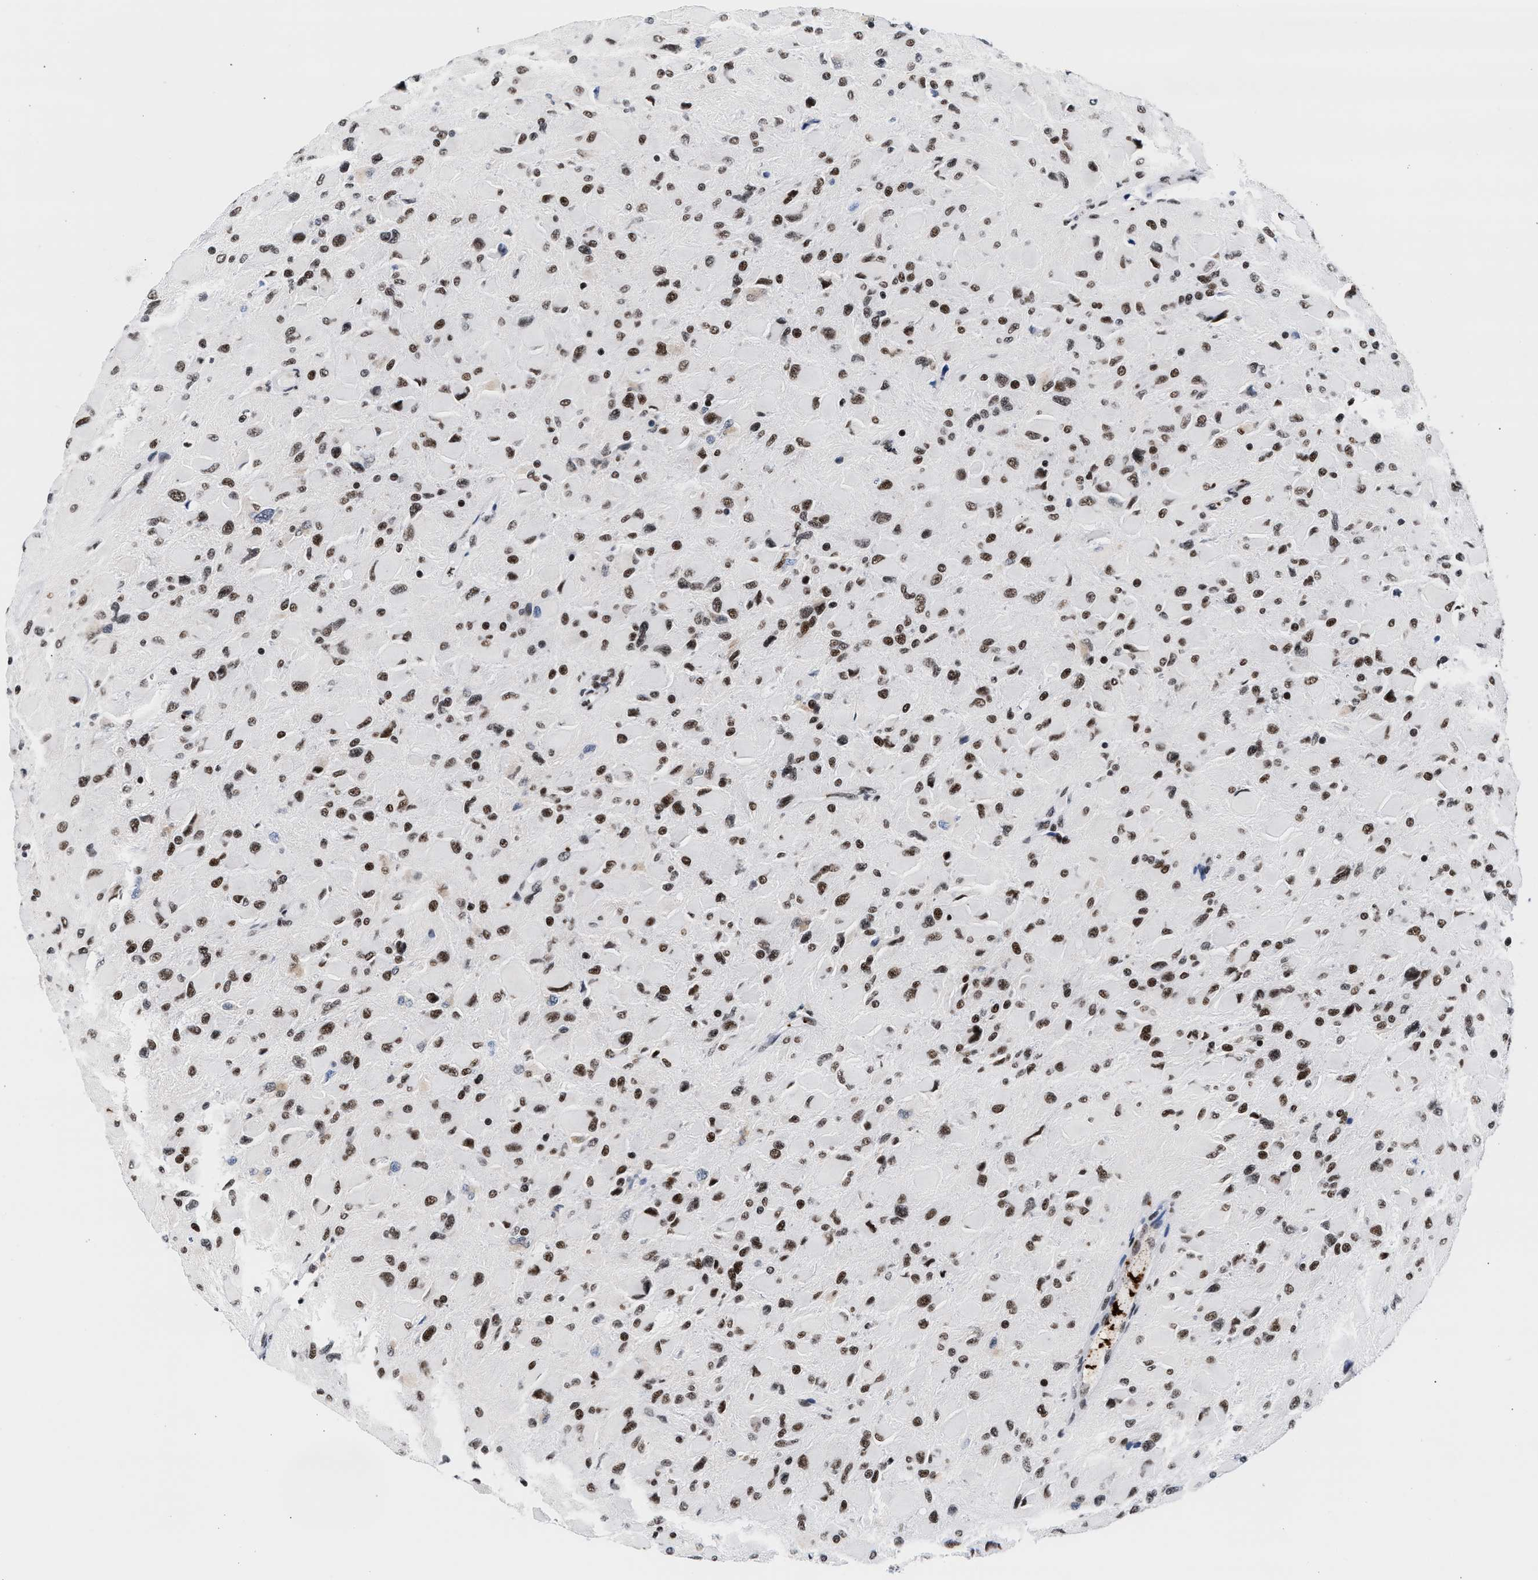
{"staining": {"intensity": "moderate", "quantity": ">75%", "location": "nuclear"}, "tissue": "glioma", "cell_type": "Tumor cells", "image_type": "cancer", "snomed": [{"axis": "morphology", "description": "Glioma, malignant, High grade"}, {"axis": "topography", "description": "Cerebral cortex"}], "caption": "Malignant high-grade glioma stained with a protein marker displays moderate staining in tumor cells.", "gene": "RAD21", "patient": {"sex": "female", "age": 36}}